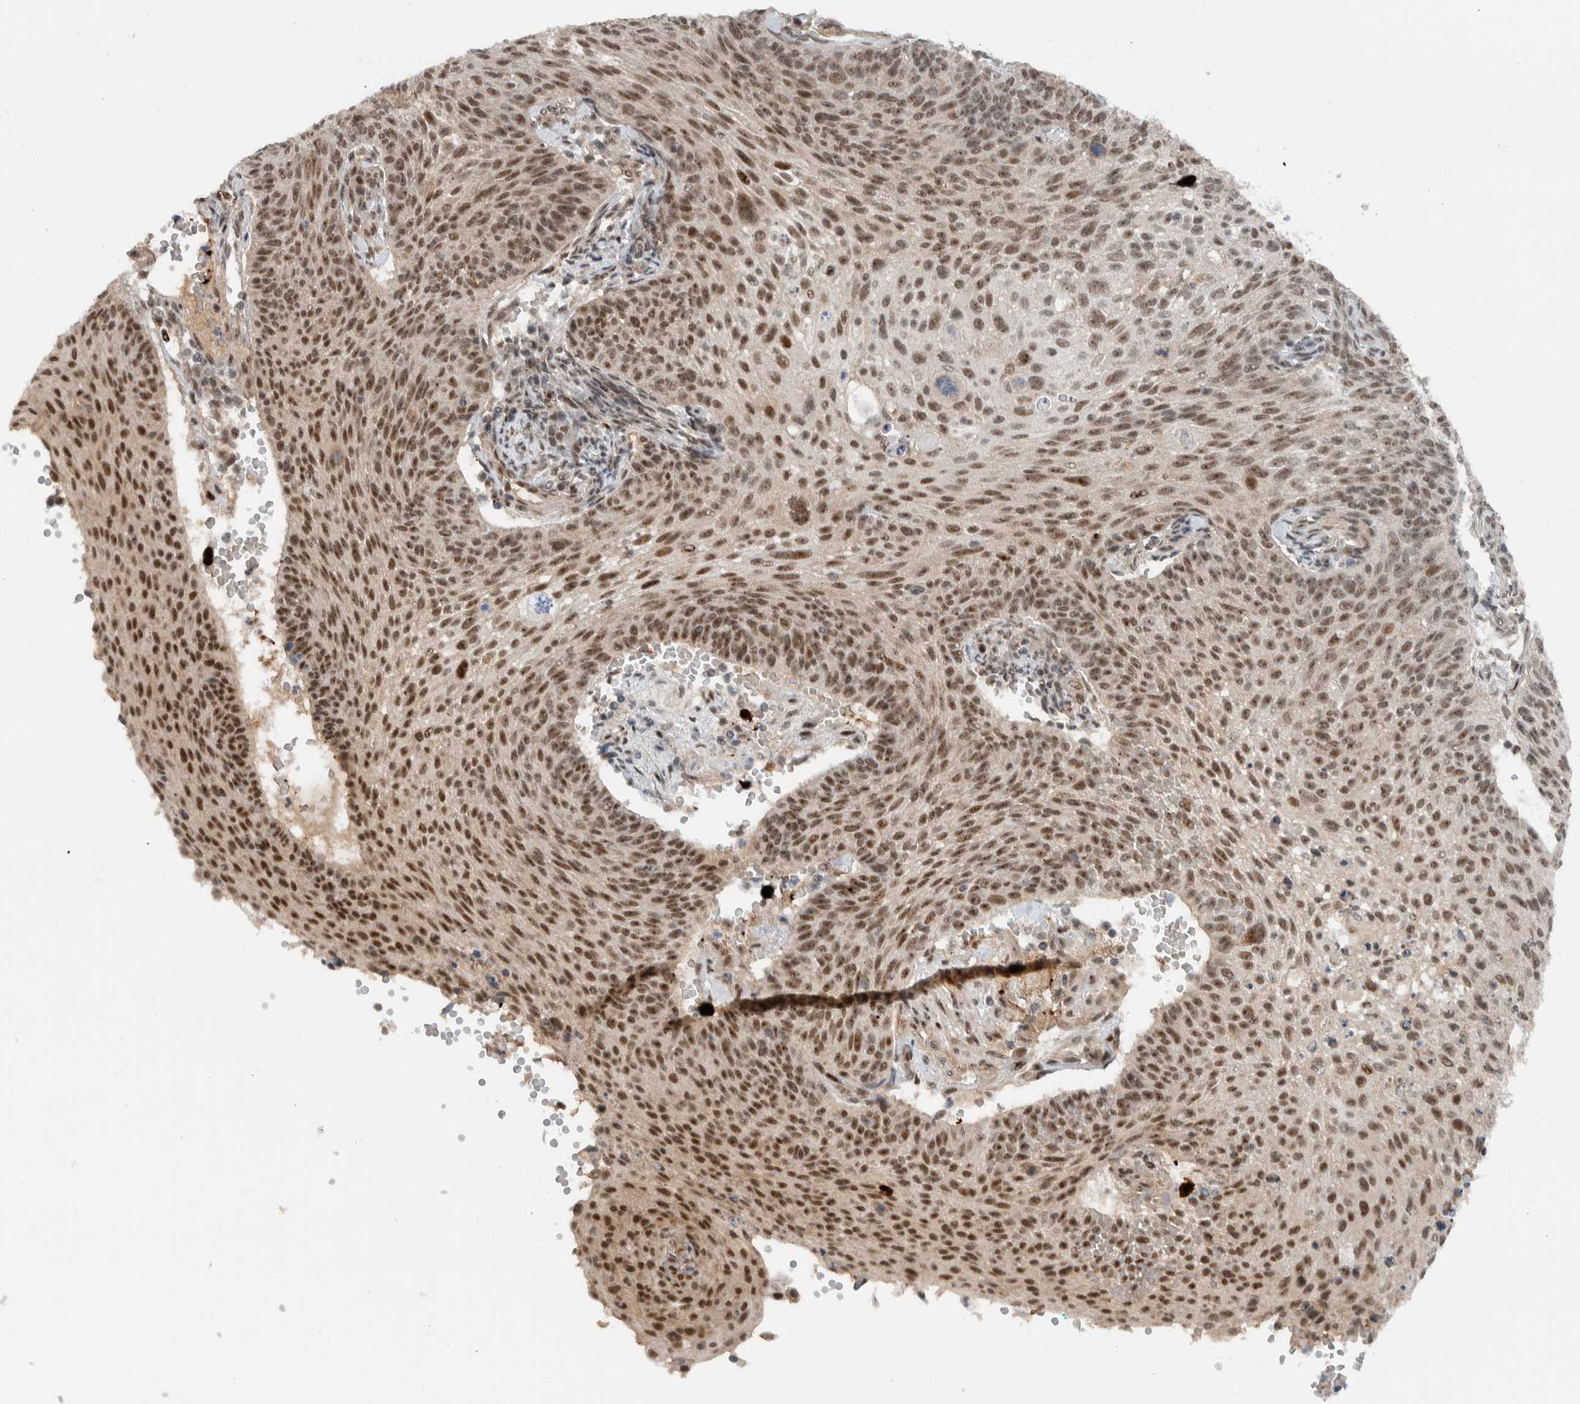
{"staining": {"intensity": "moderate", "quantity": ">75%", "location": "nuclear"}, "tissue": "cervical cancer", "cell_type": "Tumor cells", "image_type": "cancer", "snomed": [{"axis": "morphology", "description": "Squamous cell carcinoma, NOS"}, {"axis": "topography", "description": "Cervix"}], "caption": "Immunohistochemistry micrograph of neoplastic tissue: human squamous cell carcinoma (cervical) stained using IHC exhibits medium levels of moderate protein expression localized specifically in the nuclear of tumor cells, appearing as a nuclear brown color.", "gene": "ZFP91", "patient": {"sex": "female", "age": 70}}